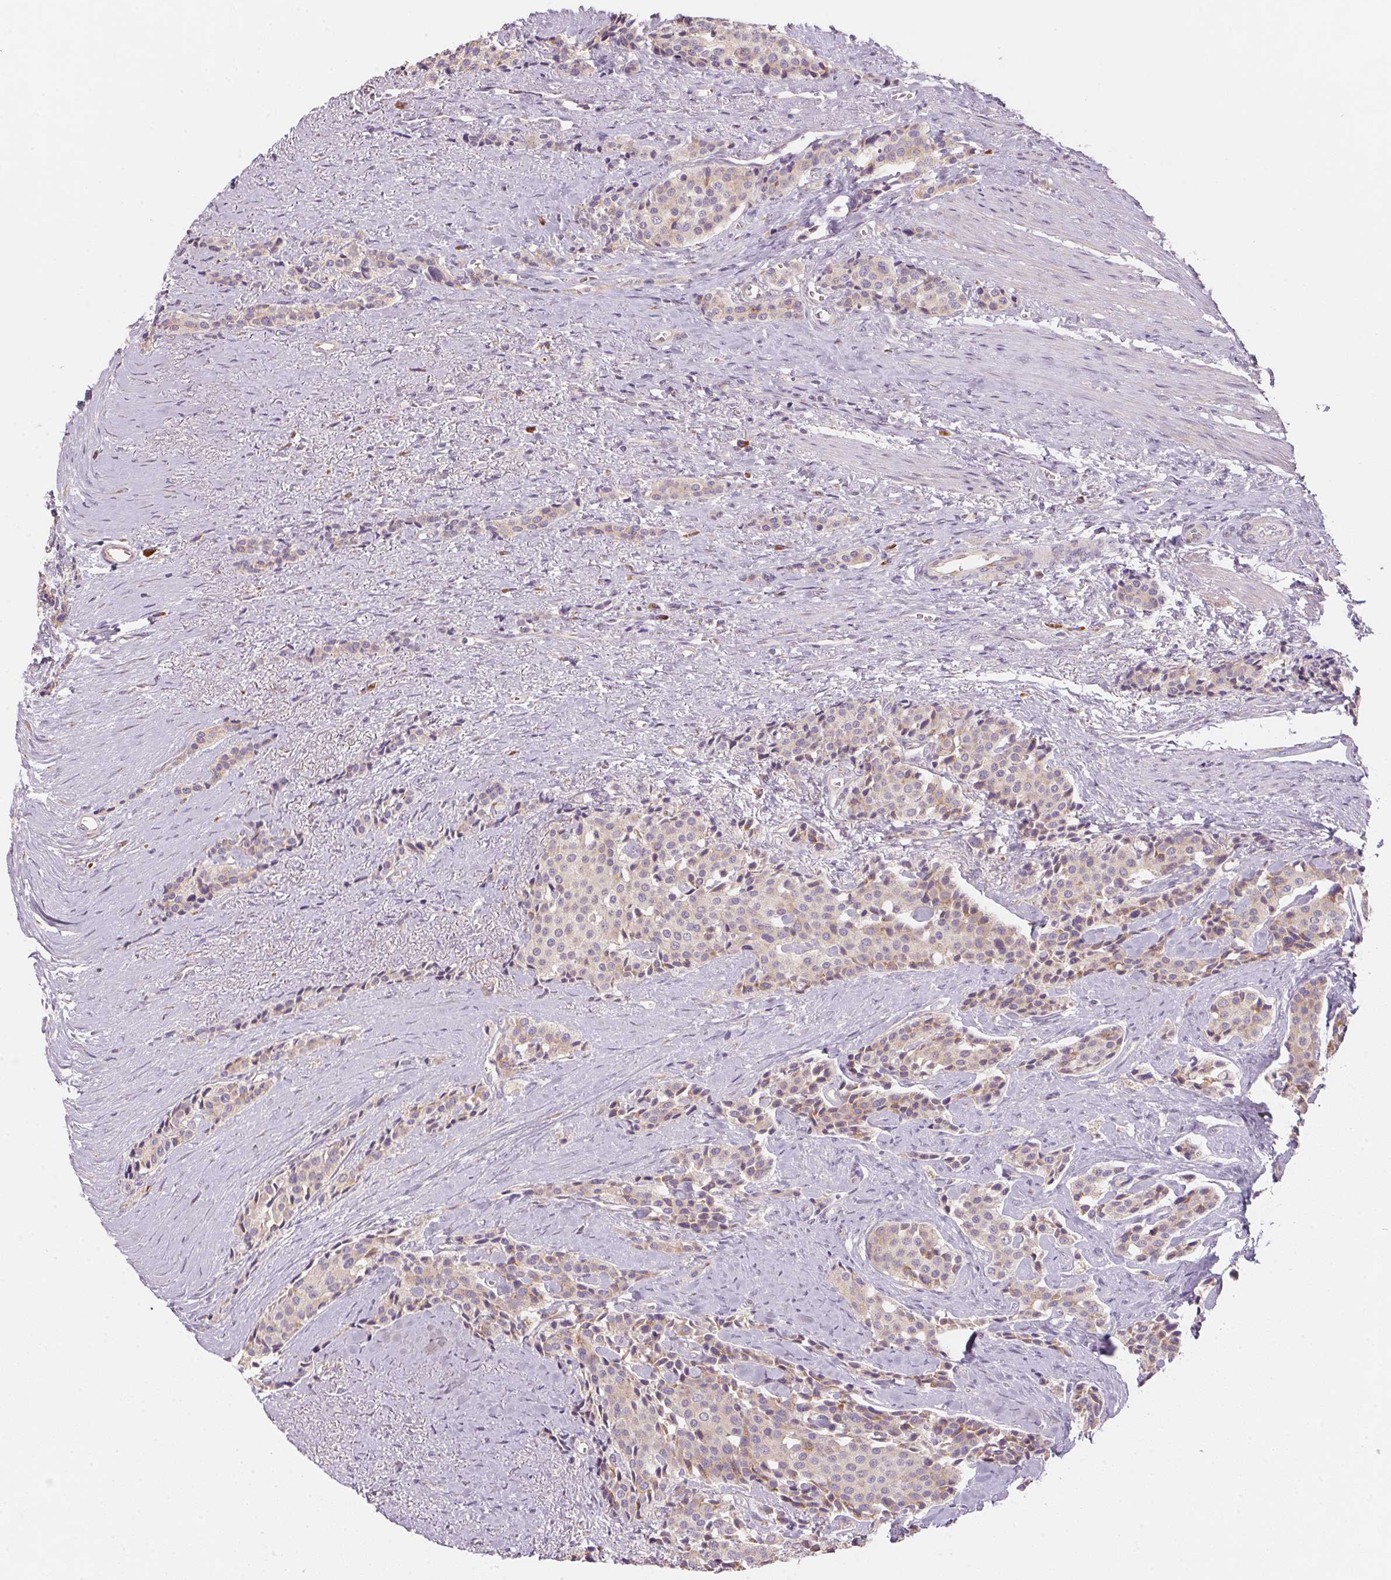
{"staining": {"intensity": "negative", "quantity": "none", "location": "none"}, "tissue": "carcinoid", "cell_type": "Tumor cells", "image_type": "cancer", "snomed": [{"axis": "morphology", "description": "Carcinoid, malignant, NOS"}, {"axis": "topography", "description": "Small intestine"}], "caption": "Immunohistochemistry (IHC) histopathology image of carcinoid stained for a protein (brown), which reveals no positivity in tumor cells. The staining was performed using DAB (3,3'-diaminobenzidine) to visualize the protein expression in brown, while the nuclei were stained in blue with hematoxylin (Magnification: 20x).", "gene": "BLOC1S2", "patient": {"sex": "male", "age": 73}}